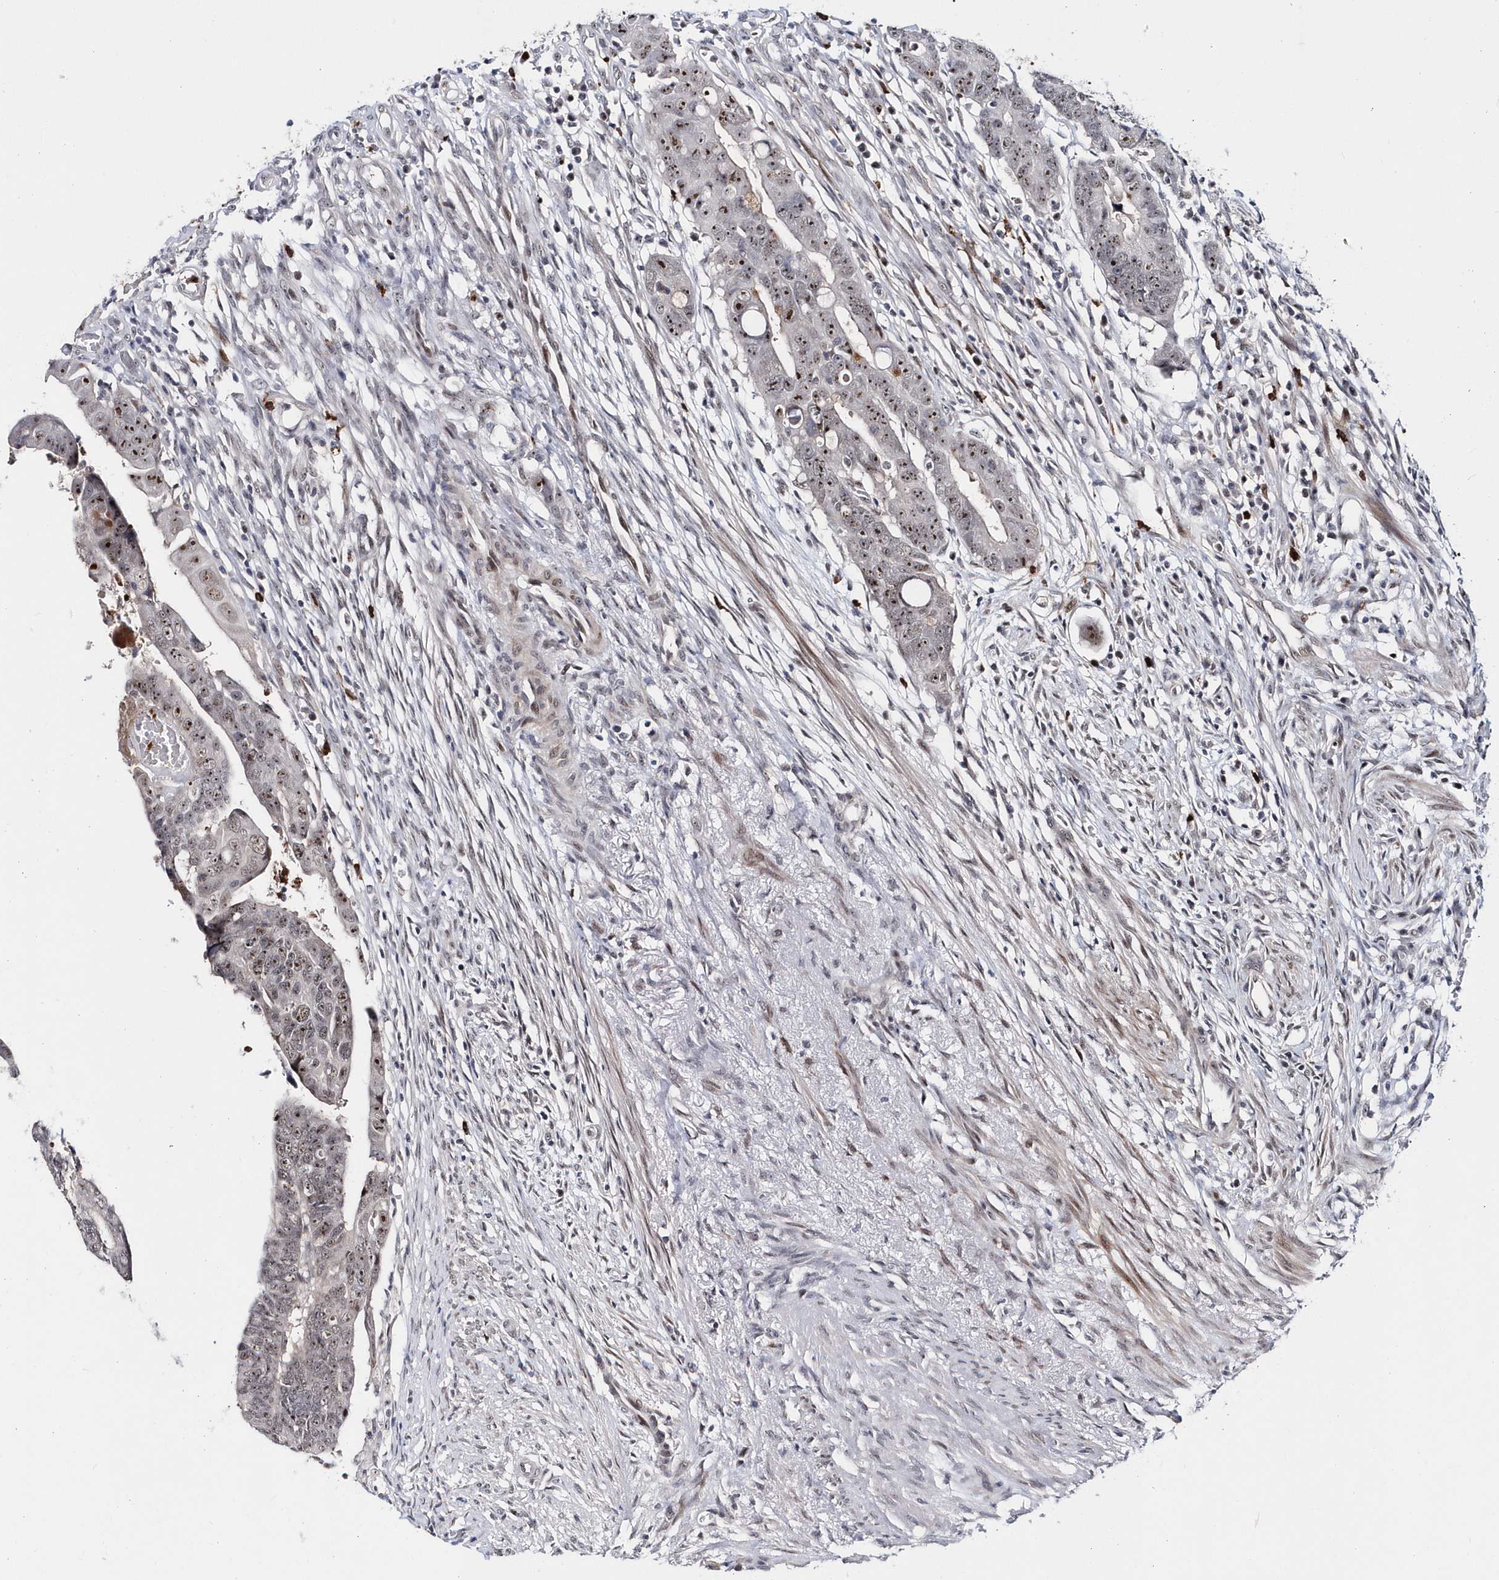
{"staining": {"intensity": "moderate", "quantity": ">75%", "location": "nuclear"}, "tissue": "colorectal cancer", "cell_type": "Tumor cells", "image_type": "cancer", "snomed": [{"axis": "morphology", "description": "Adenocarcinoma, NOS"}, {"axis": "topography", "description": "Rectum"}], "caption": "Protein staining displays moderate nuclear expression in about >75% of tumor cells in colorectal adenocarcinoma.", "gene": "ASCL4", "patient": {"sex": "female", "age": 65}}